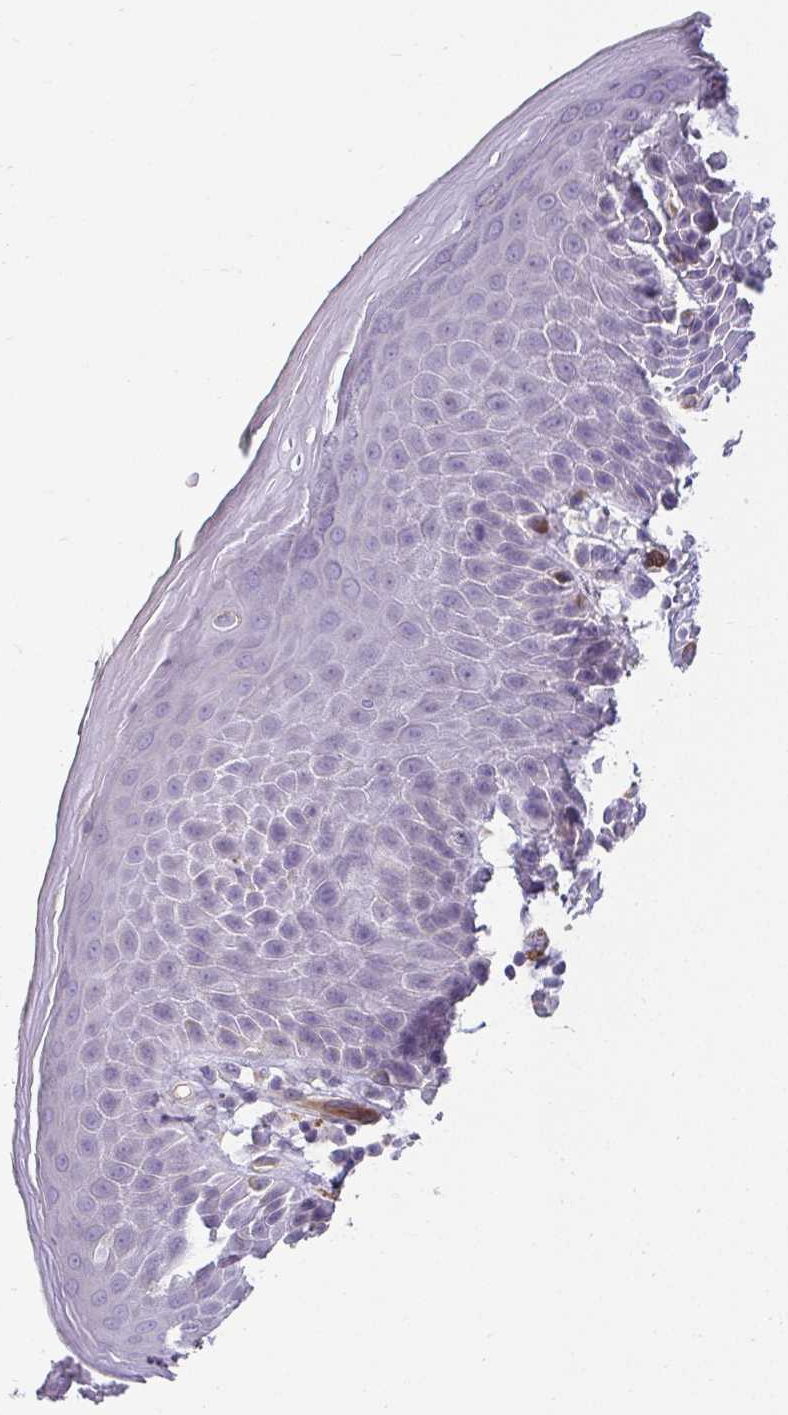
{"staining": {"intensity": "negative", "quantity": "none", "location": "none"}, "tissue": "skin", "cell_type": "Epidermal cells", "image_type": "normal", "snomed": [{"axis": "morphology", "description": "Normal tissue, NOS"}, {"axis": "topography", "description": "Peripheral nerve tissue"}], "caption": "Benign skin was stained to show a protein in brown. There is no significant expression in epidermal cells.", "gene": "PDE2A", "patient": {"sex": "male", "age": 51}}